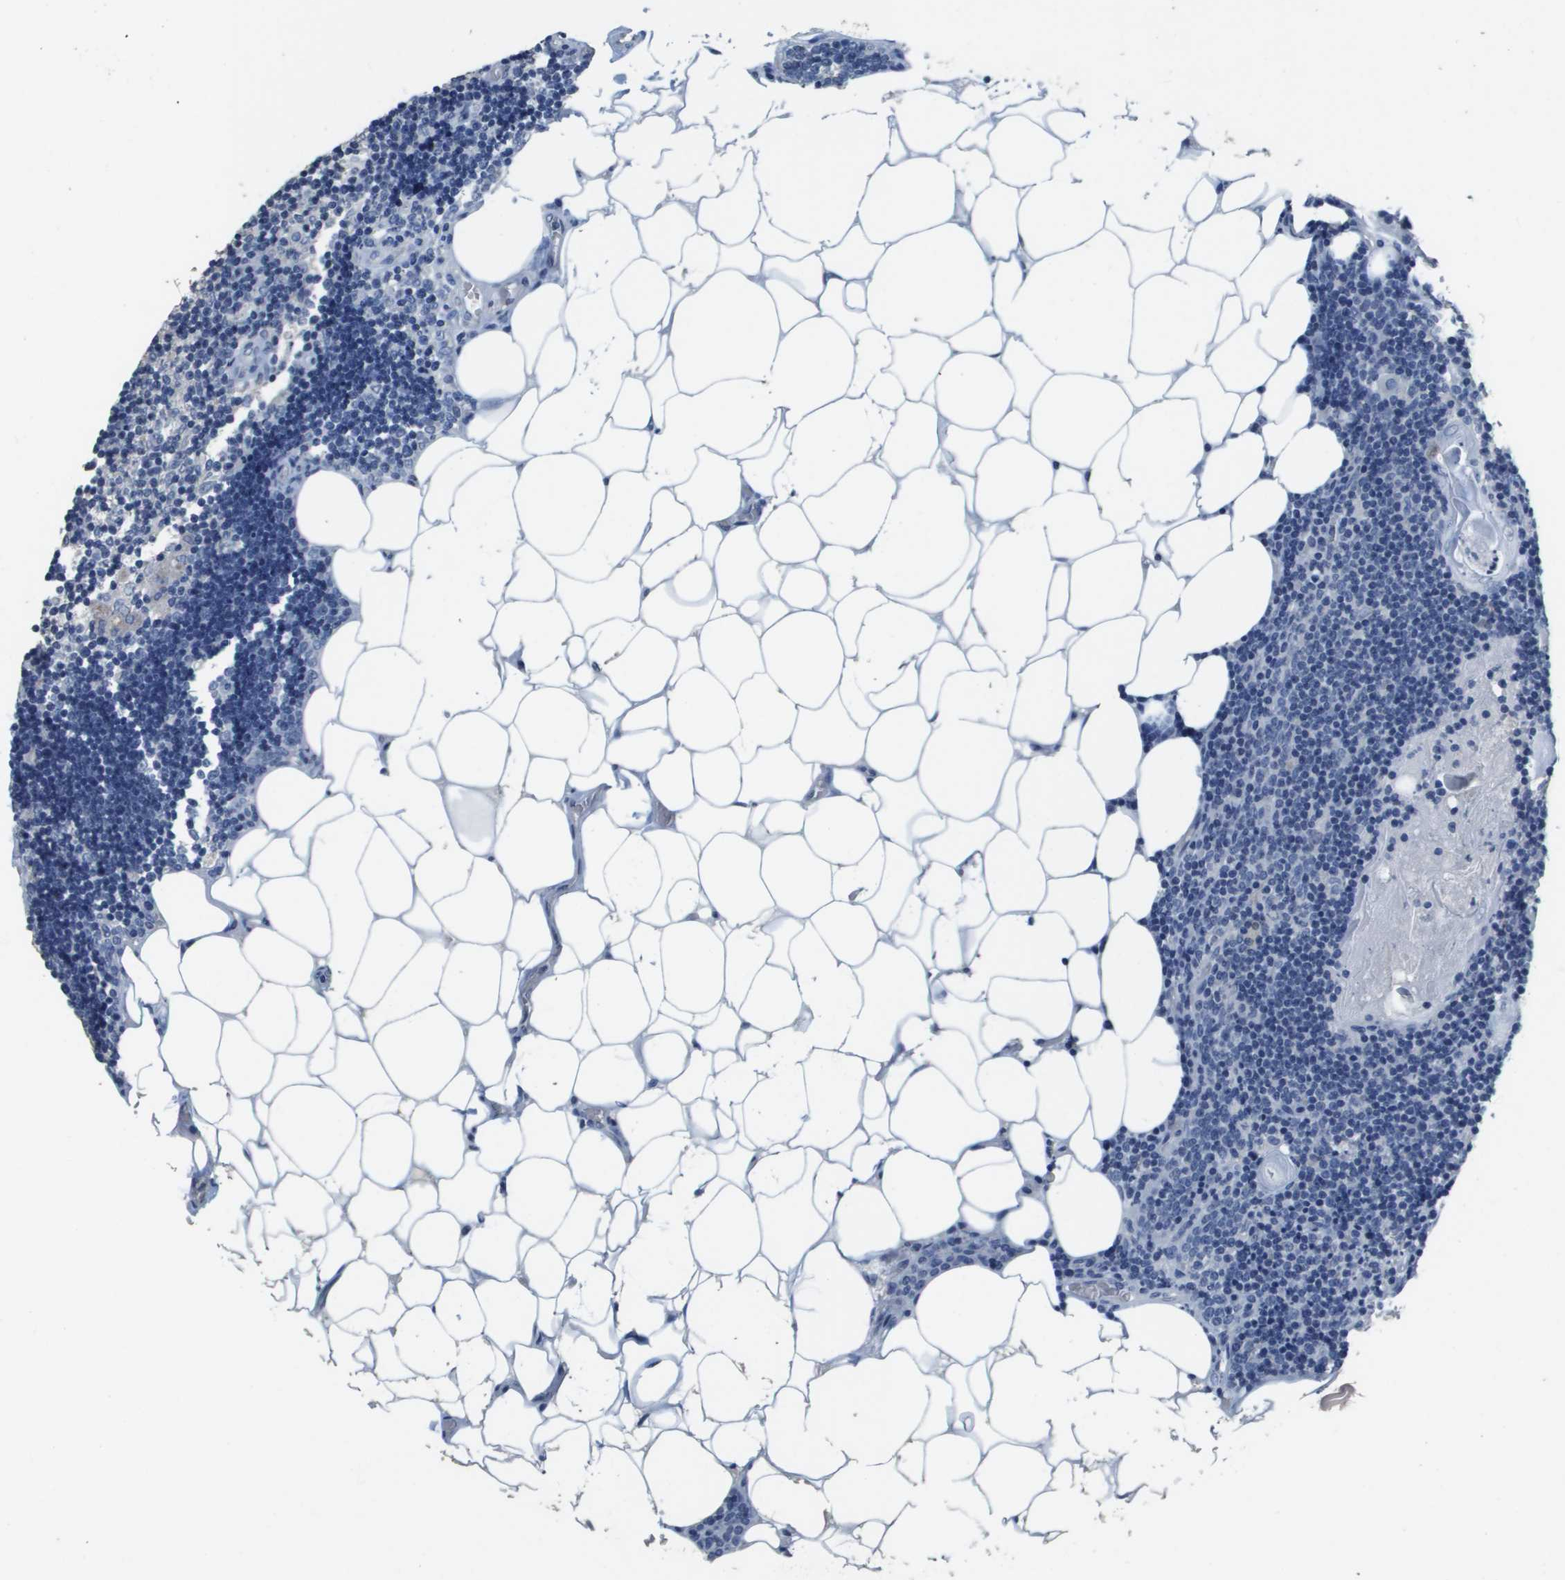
{"staining": {"intensity": "negative", "quantity": "none", "location": "none"}, "tissue": "lymph node", "cell_type": "Germinal center cells", "image_type": "normal", "snomed": [{"axis": "morphology", "description": "Normal tissue, NOS"}, {"axis": "topography", "description": "Lymph node"}], "caption": "DAB (3,3'-diaminobenzidine) immunohistochemical staining of normal lymph node displays no significant positivity in germinal center cells.", "gene": "MT3", "patient": {"sex": "male", "age": 33}}